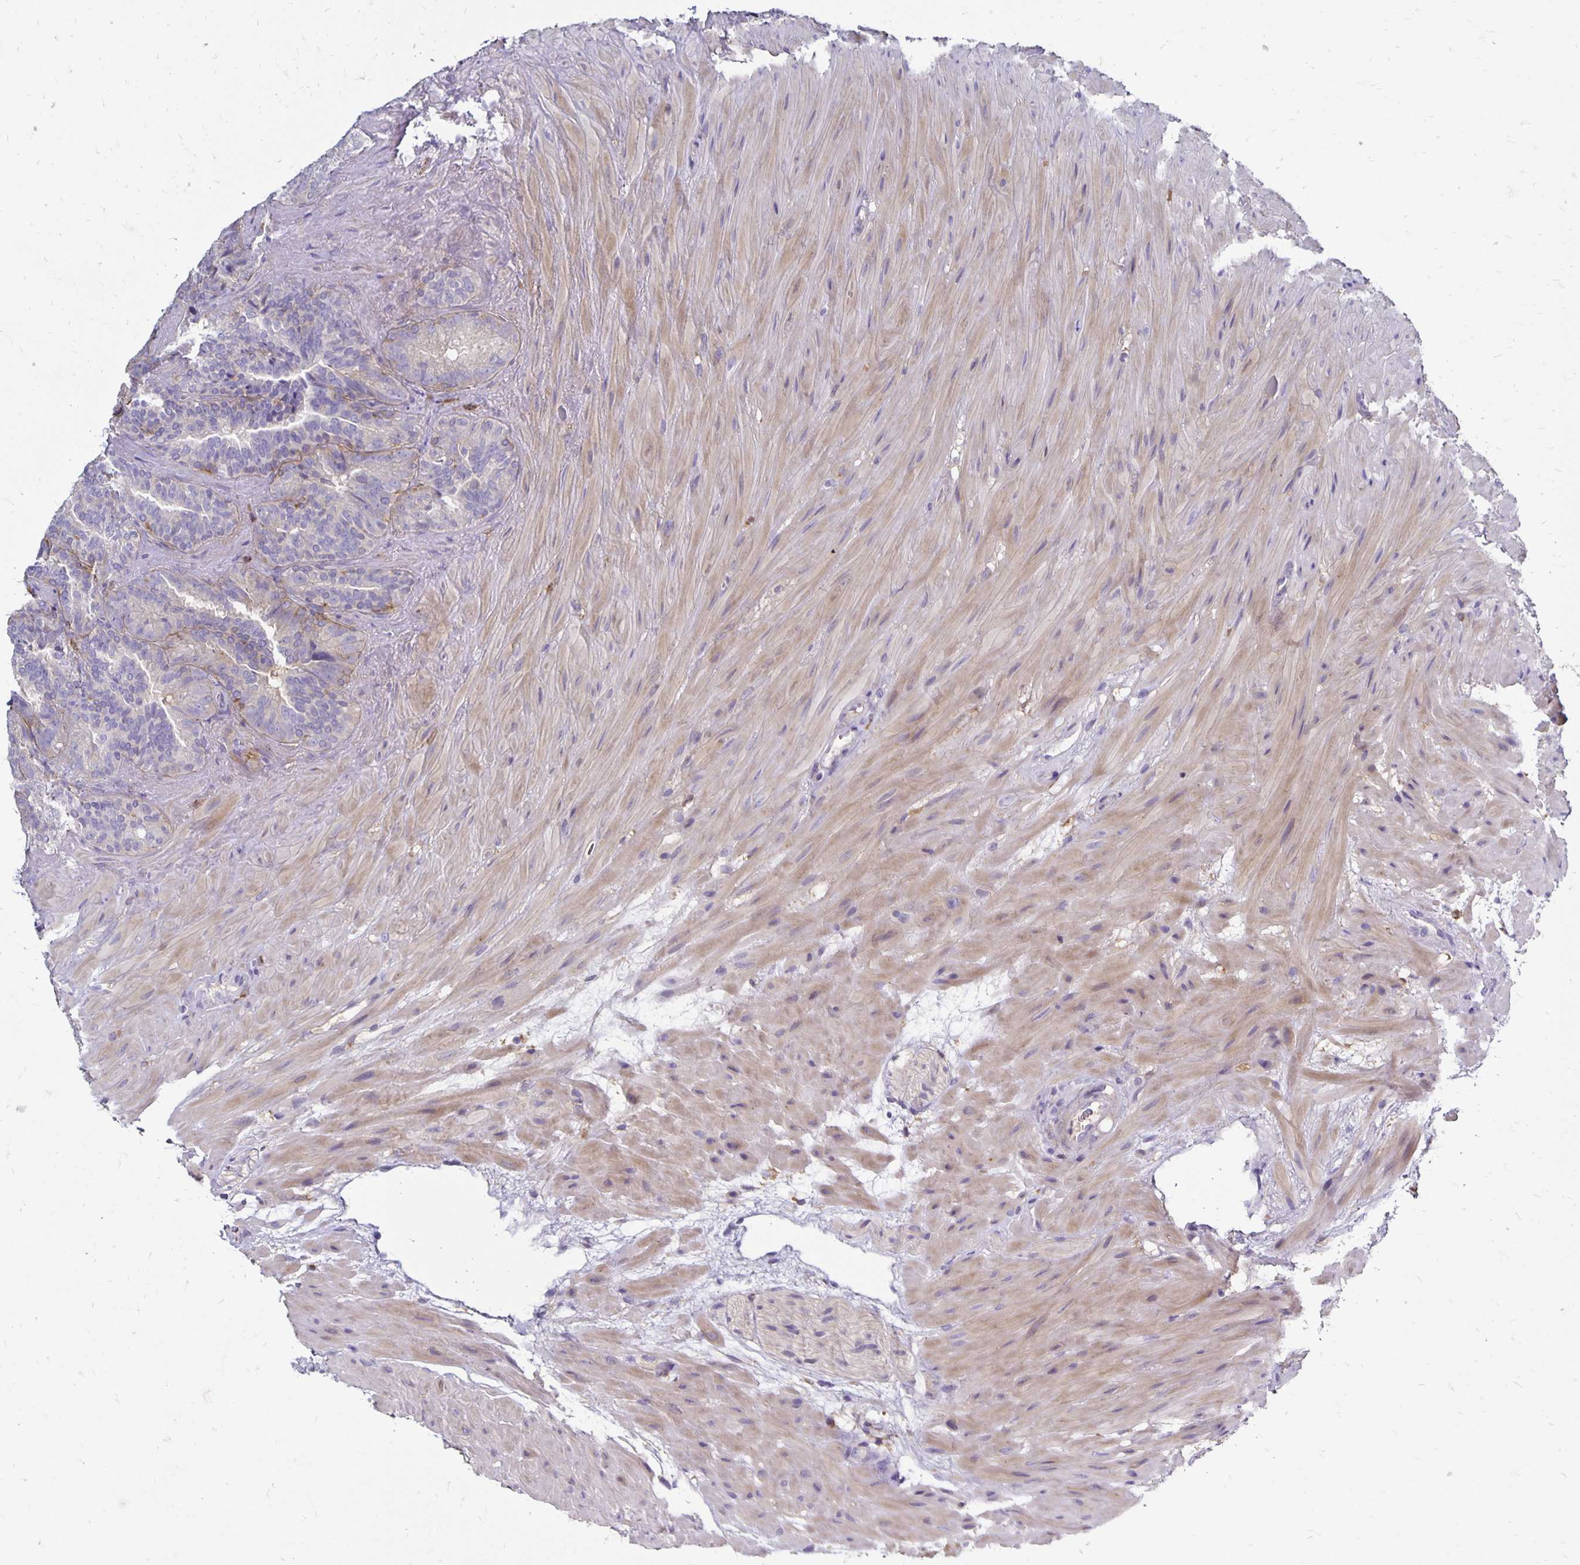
{"staining": {"intensity": "moderate", "quantity": "<25%", "location": "cytoplasmic/membranous"}, "tissue": "seminal vesicle", "cell_type": "Glandular cells", "image_type": "normal", "snomed": [{"axis": "morphology", "description": "Normal tissue, NOS"}, {"axis": "topography", "description": "Seminal veicle"}], "caption": "Normal seminal vesicle demonstrates moderate cytoplasmic/membranous expression in about <25% of glandular cells, visualized by immunohistochemistry.", "gene": "TNS3", "patient": {"sex": "male", "age": 60}}